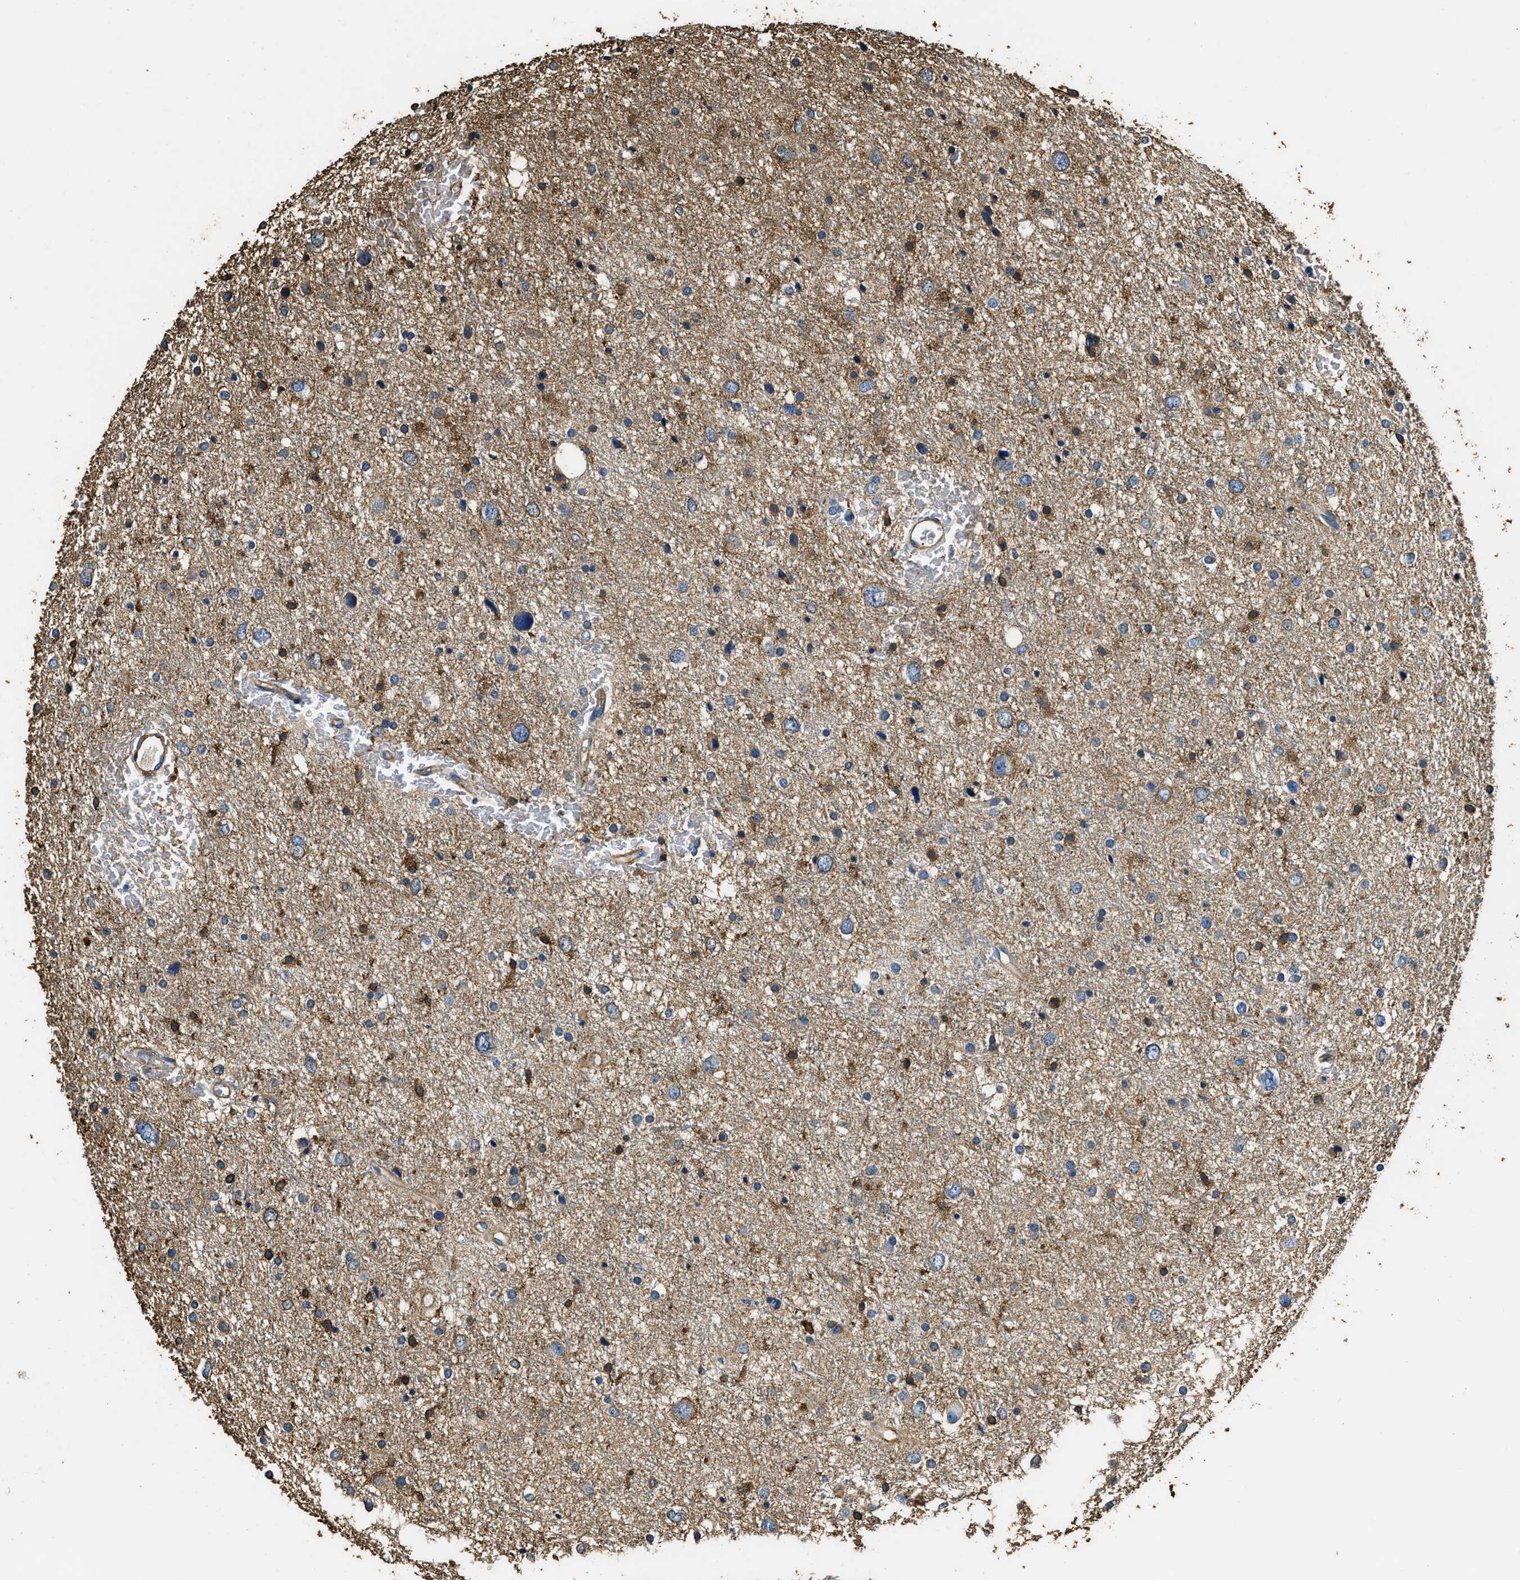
{"staining": {"intensity": "weak", "quantity": "25%-75%", "location": "cytoplasmic/membranous"}, "tissue": "glioma", "cell_type": "Tumor cells", "image_type": "cancer", "snomed": [{"axis": "morphology", "description": "Glioma, malignant, Low grade"}, {"axis": "topography", "description": "Brain"}], "caption": "Immunohistochemical staining of glioma reveals low levels of weak cytoplasmic/membranous protein expression in about 25%-75% of tumor cells.", "gene": "ACCS", "patient": {"sex": "female", "age": 37}}